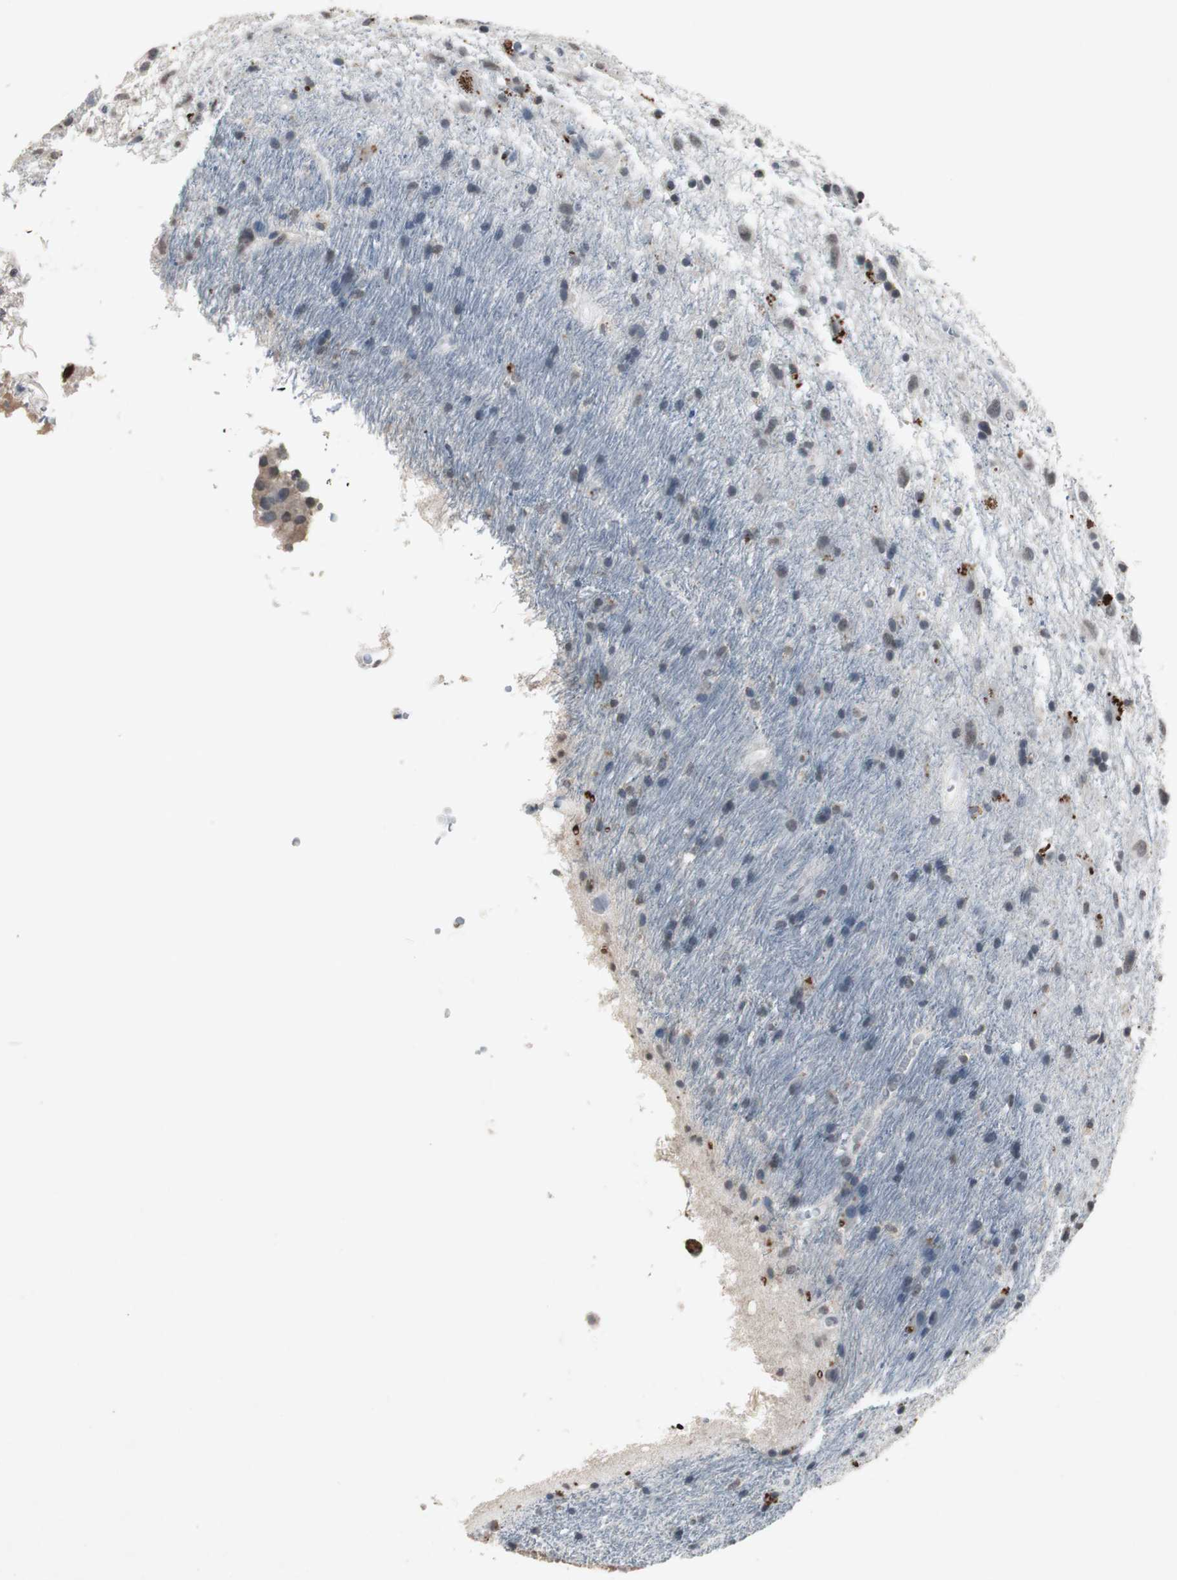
{"staining": {"intensity": "weak", "quantity": "25%-75%", "location": "nuclear"}, "tissue": "glioma", "cell_type": "Tumor cells", "image_type": "cancer", "snomed": [{"axis": "morphology", "description": "Glioma, malignant, Low grade"}, {"axis": "topography", "description": "Brain"}], "caption": "Human malignant glioma (low-grade) stained for a protein (brown) reveals weak nuclear positive positivity in about 25%-75% of tumor cells.", "gene": "ADNP2", "patient": {"sex": "male", "age": 77}}